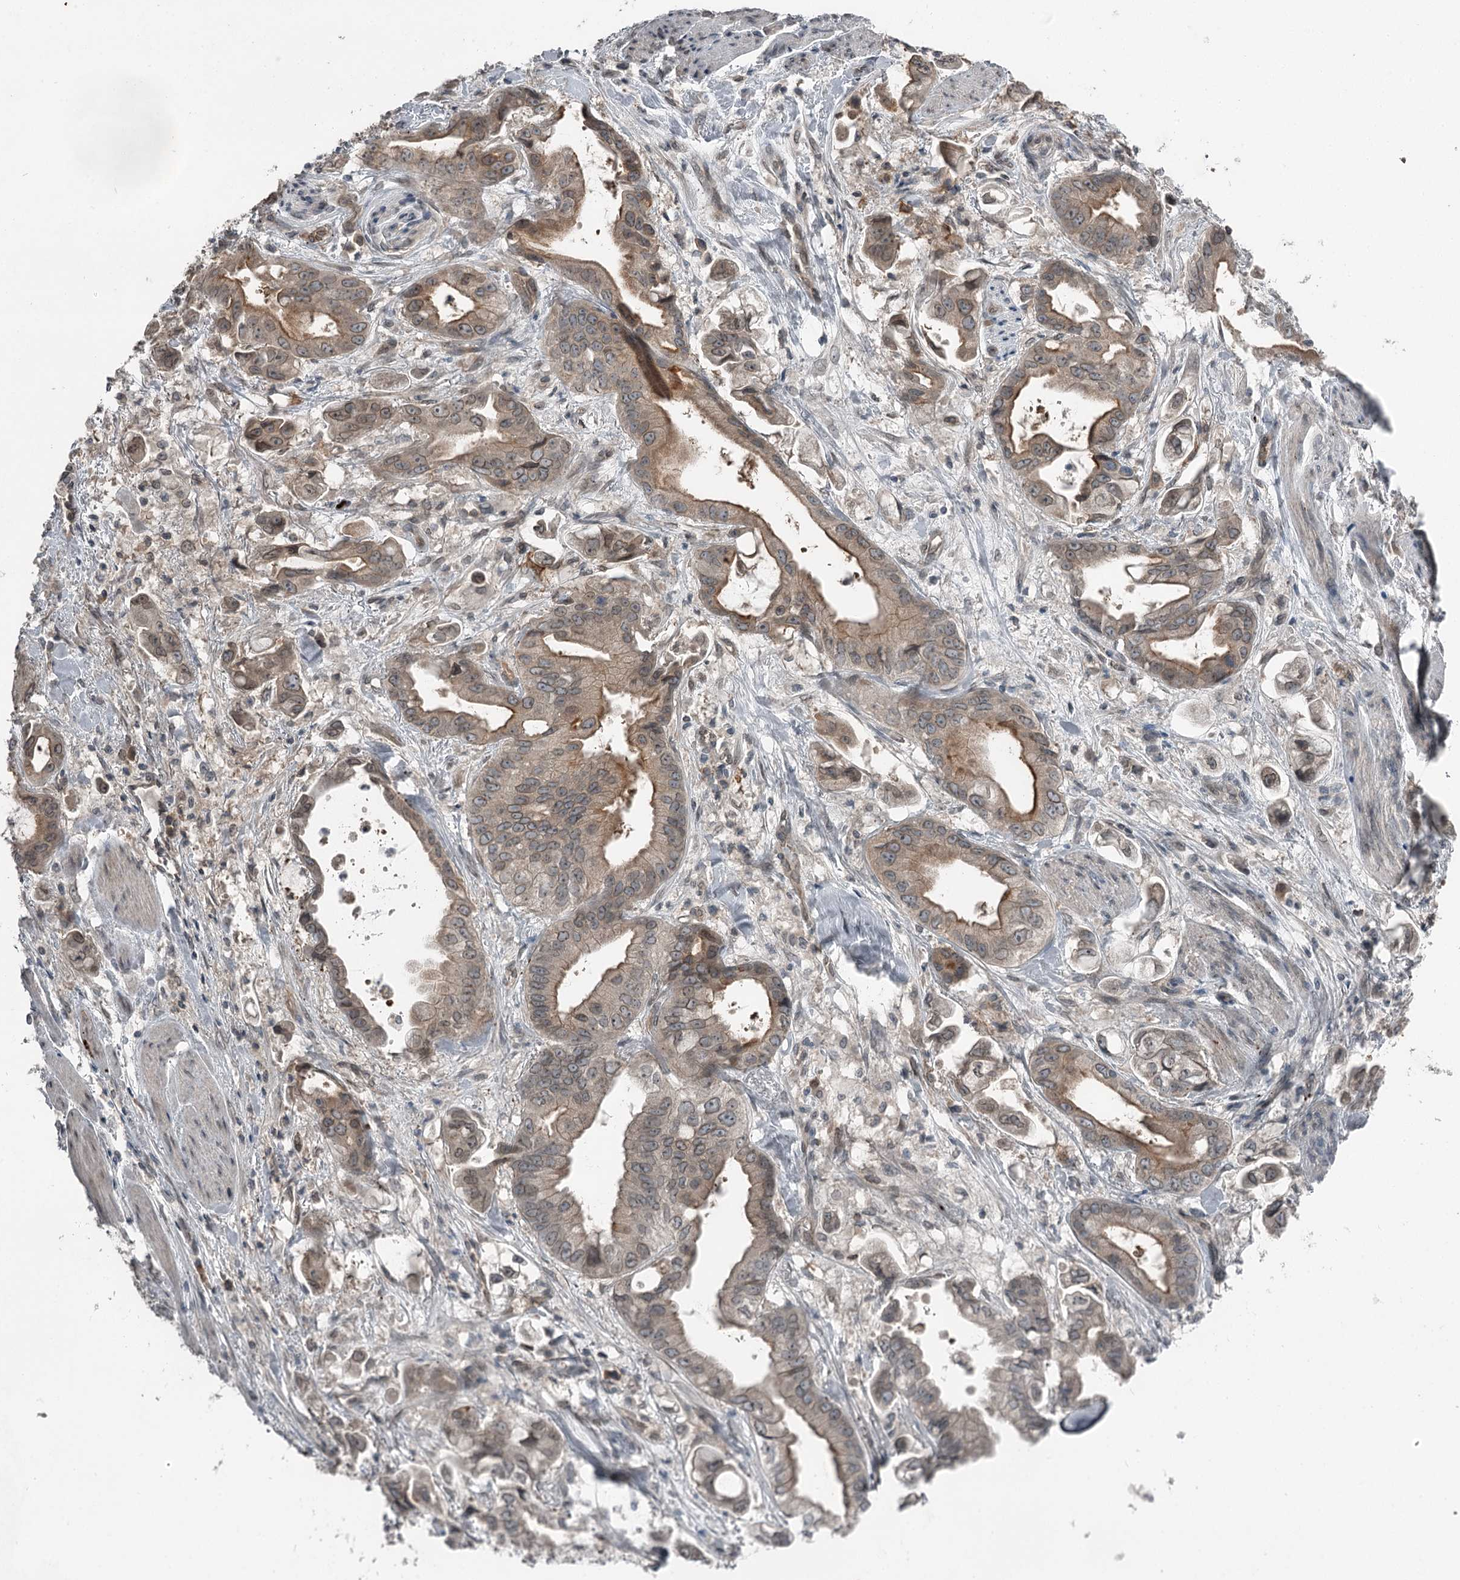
{"staining": {"intensity": "moderate", "quantity": "25%-75%", "location": "cytoplasmic/membranous"}, "tissue": "stomach cancer", "cell_type": "Tumor cells", "image_type": "cancer", "snomed": [{"axis": "morphology", "description": "Adenocarcinoma, NOS"}, {"axis": "topography", "description": "Stomach"}], "caption": "Brown immunohistochemical staining in human adenocarcinoma (stomach) demonstrates moderate cytoplasmic/membranous staining in about 25%-75% of tumor cells.", "gene": "SLC39A8", "patient": {"sex": "male", "age": 62}}